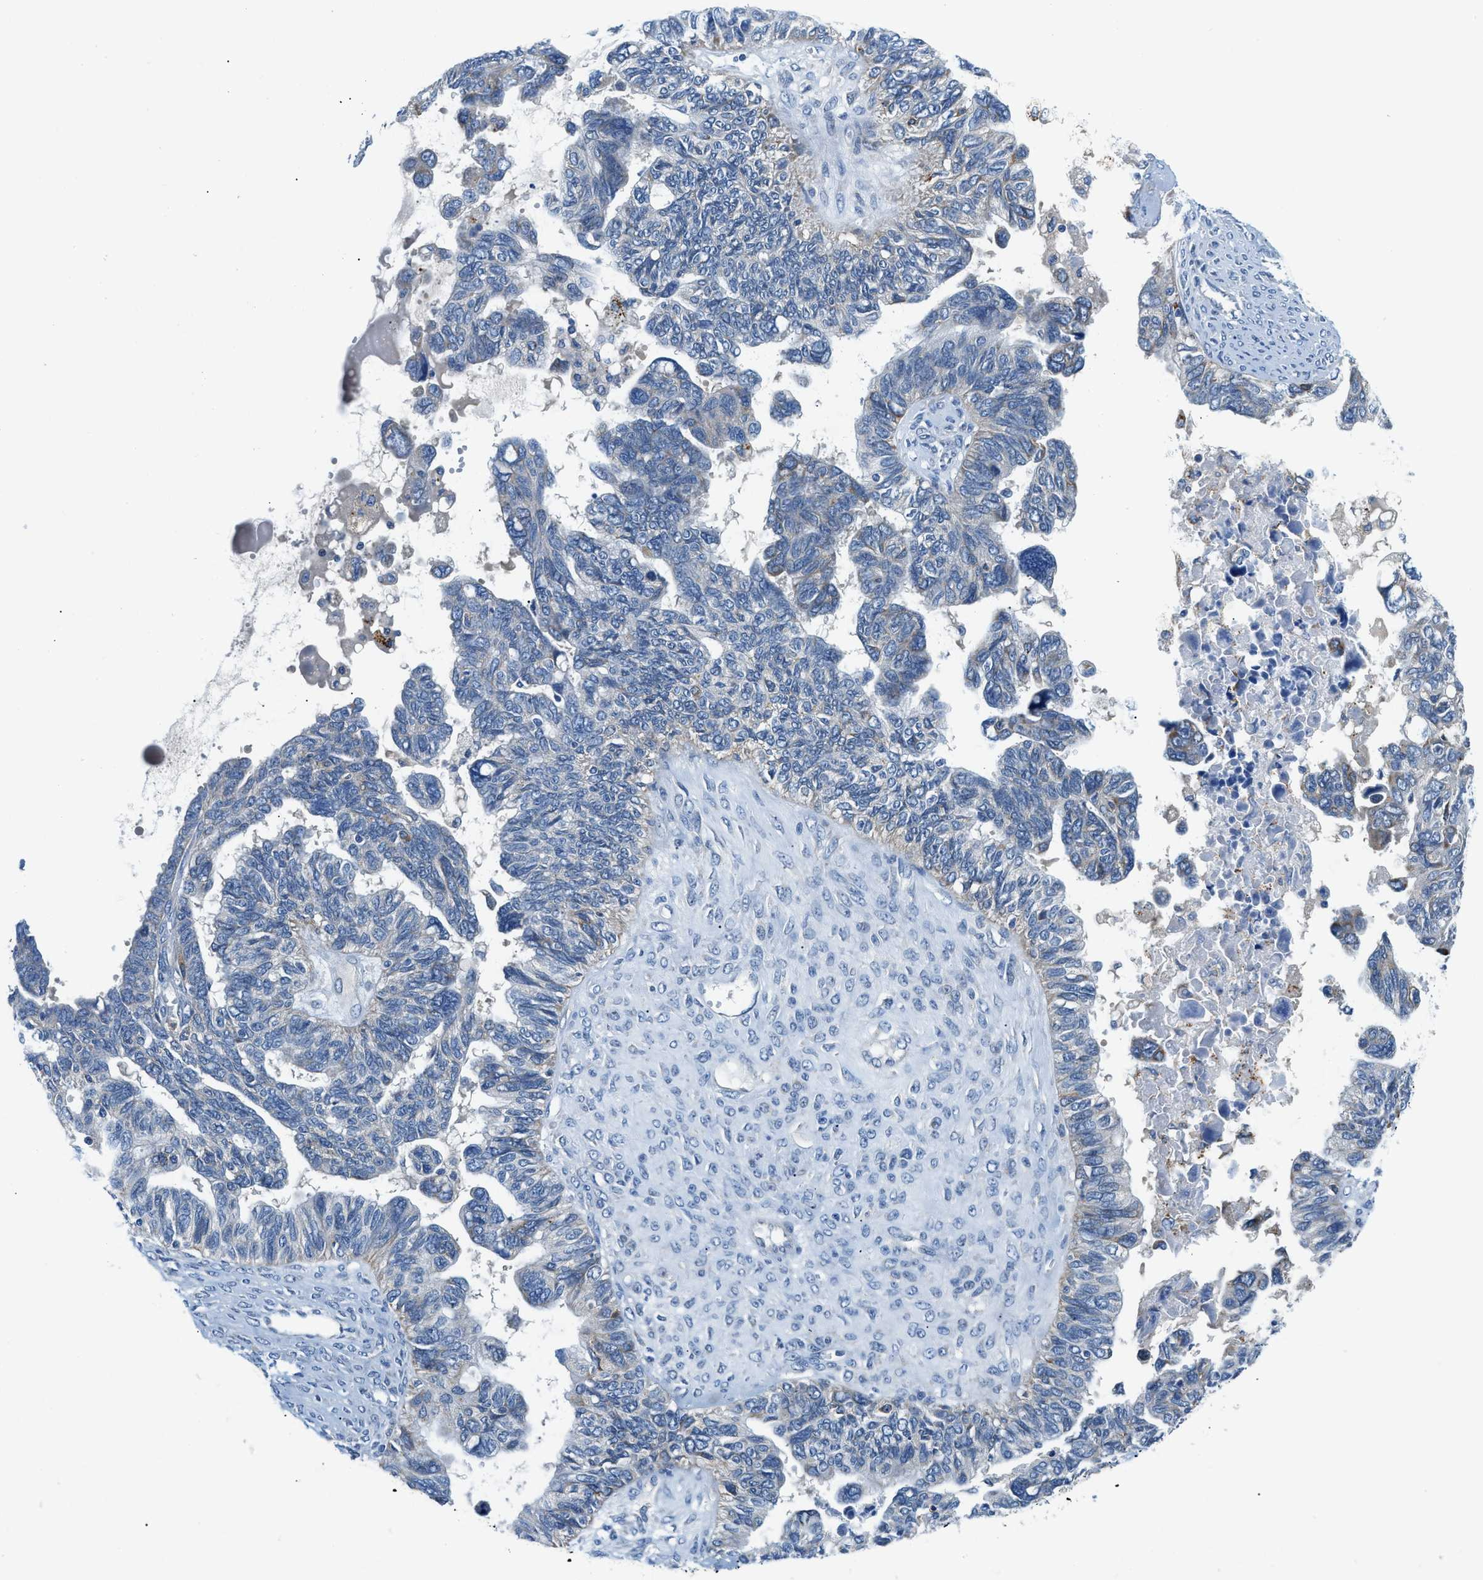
{"staining": {"intensity": "negative", "quantity": "none", "location": "none"}, "tissue": "ovarian cancer", "cell_type": "Tumor cells", "image_type": "cancer", "snomed": [{"axis": "morphology", "description": "Cystadenocarcinoma, serous, NOS"}, {"axis": "topography", "description": "Ovary"}], "caption": "DAB (3,3'-diaminobenzidine) immunohistochemical staining of human ovarian serous cystadenocarcinoma displays no significant staining in tumor cells. Nuclei are stained in blue.", "gene": "ADGRE3", "patient": {"sex": "female", "age": 79}}